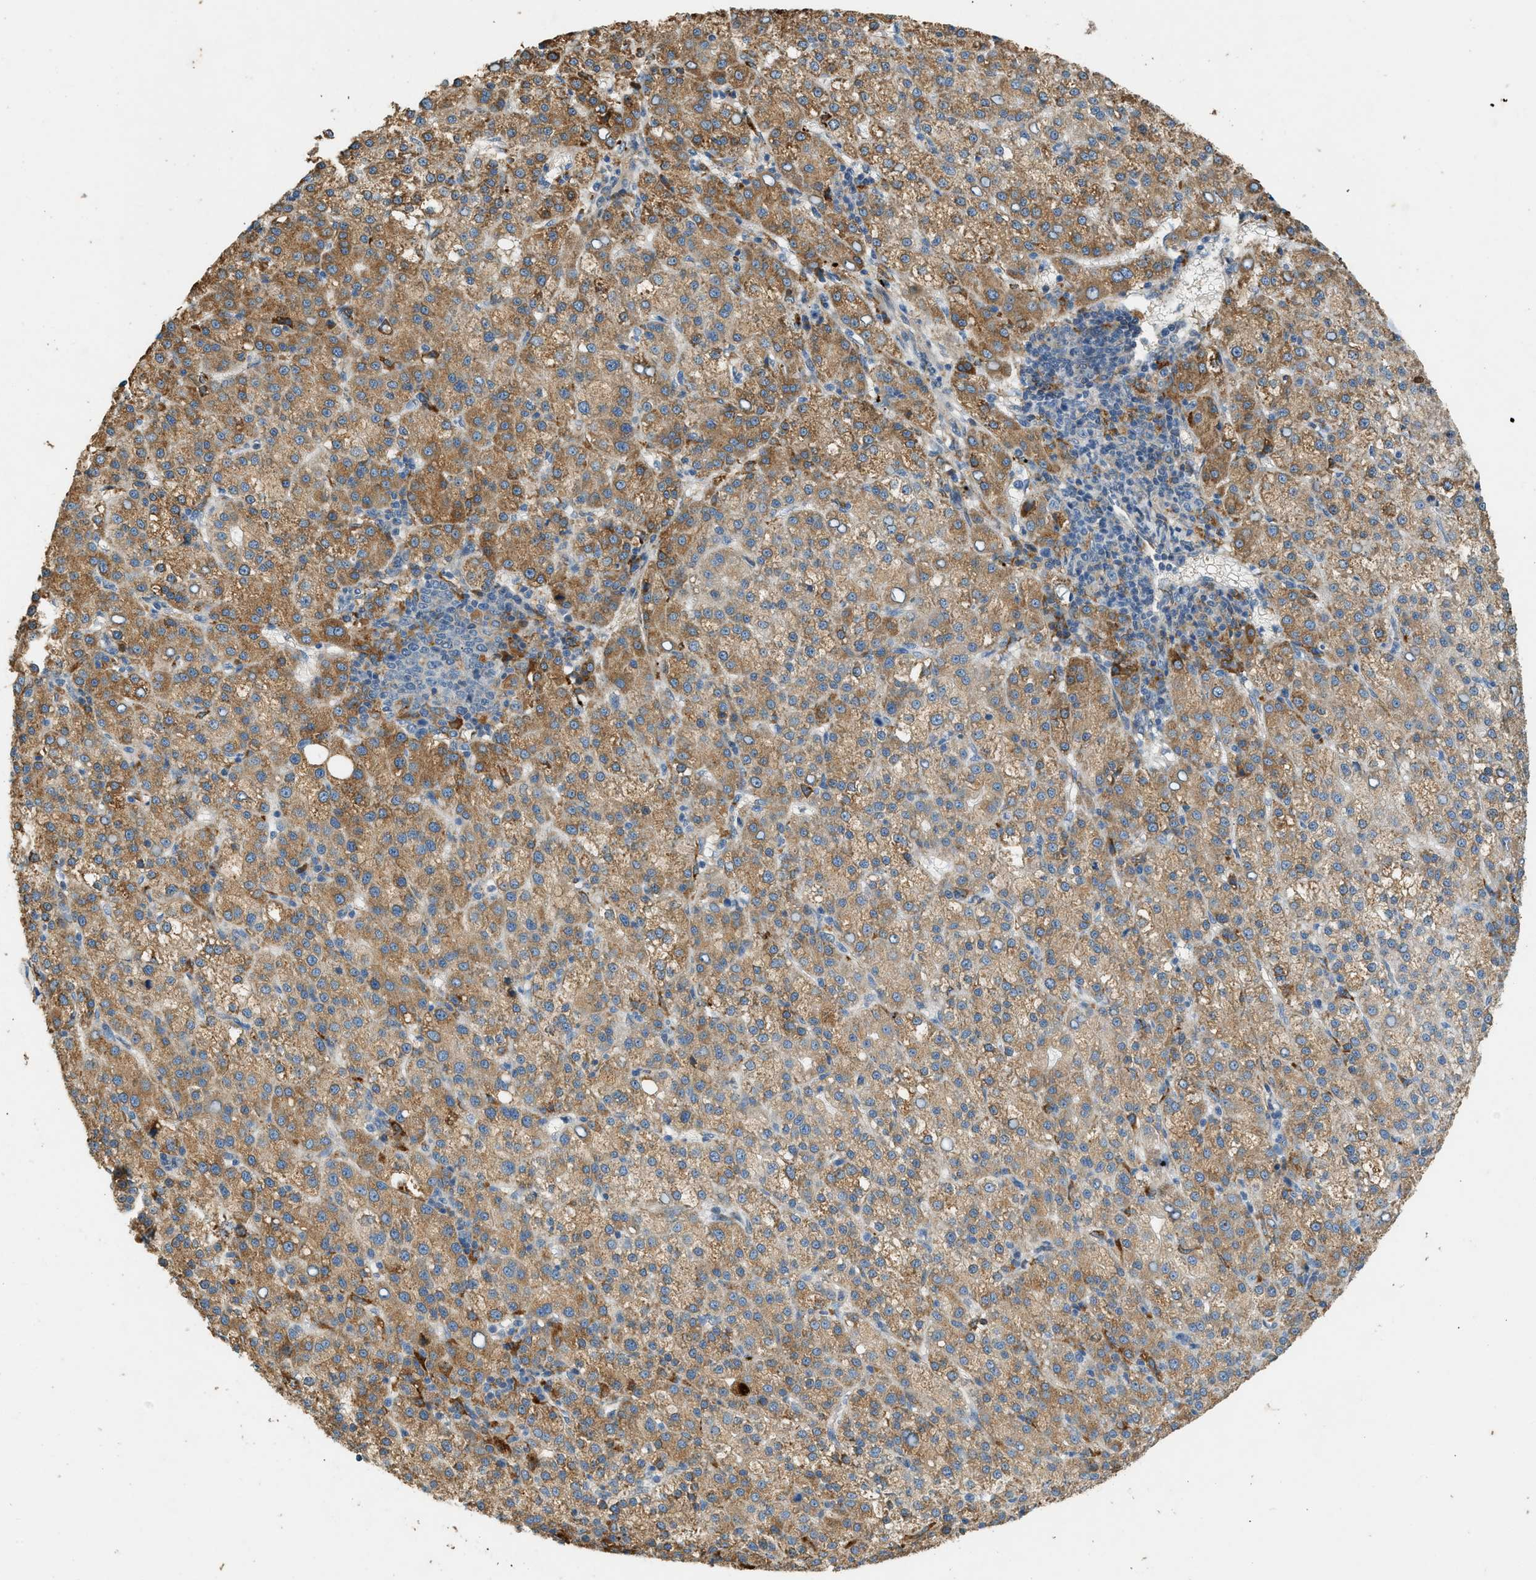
{"staining": {"intensity": "moderate", "quantity": ">75%", "location": "cytoplasmic/membranous"}, "tissue": "liver cancer", "cell_type": "Tumor cells", "image_type": "cancer", "snomed": [{"axis": "morphology", "description": "Carcinoma, Hepatocellular, NOS"}, {"axis": "topography", "description": "Liver"}], "caption": "Immunohistochemistry (DAB) staining of human liver cancer (hepatocellular carcinoma) displays moderate cytoplasmic/membranous protein staining in about >75% of tumor cells. The protein is stained brown, and the nuclei are stained in blue (DAB (3,3'-diaminobenzidine) IHC with brightfield microscopy, high magnification).", "gene": "CTSB", "patient": {"sex": "female", "age": 58}}